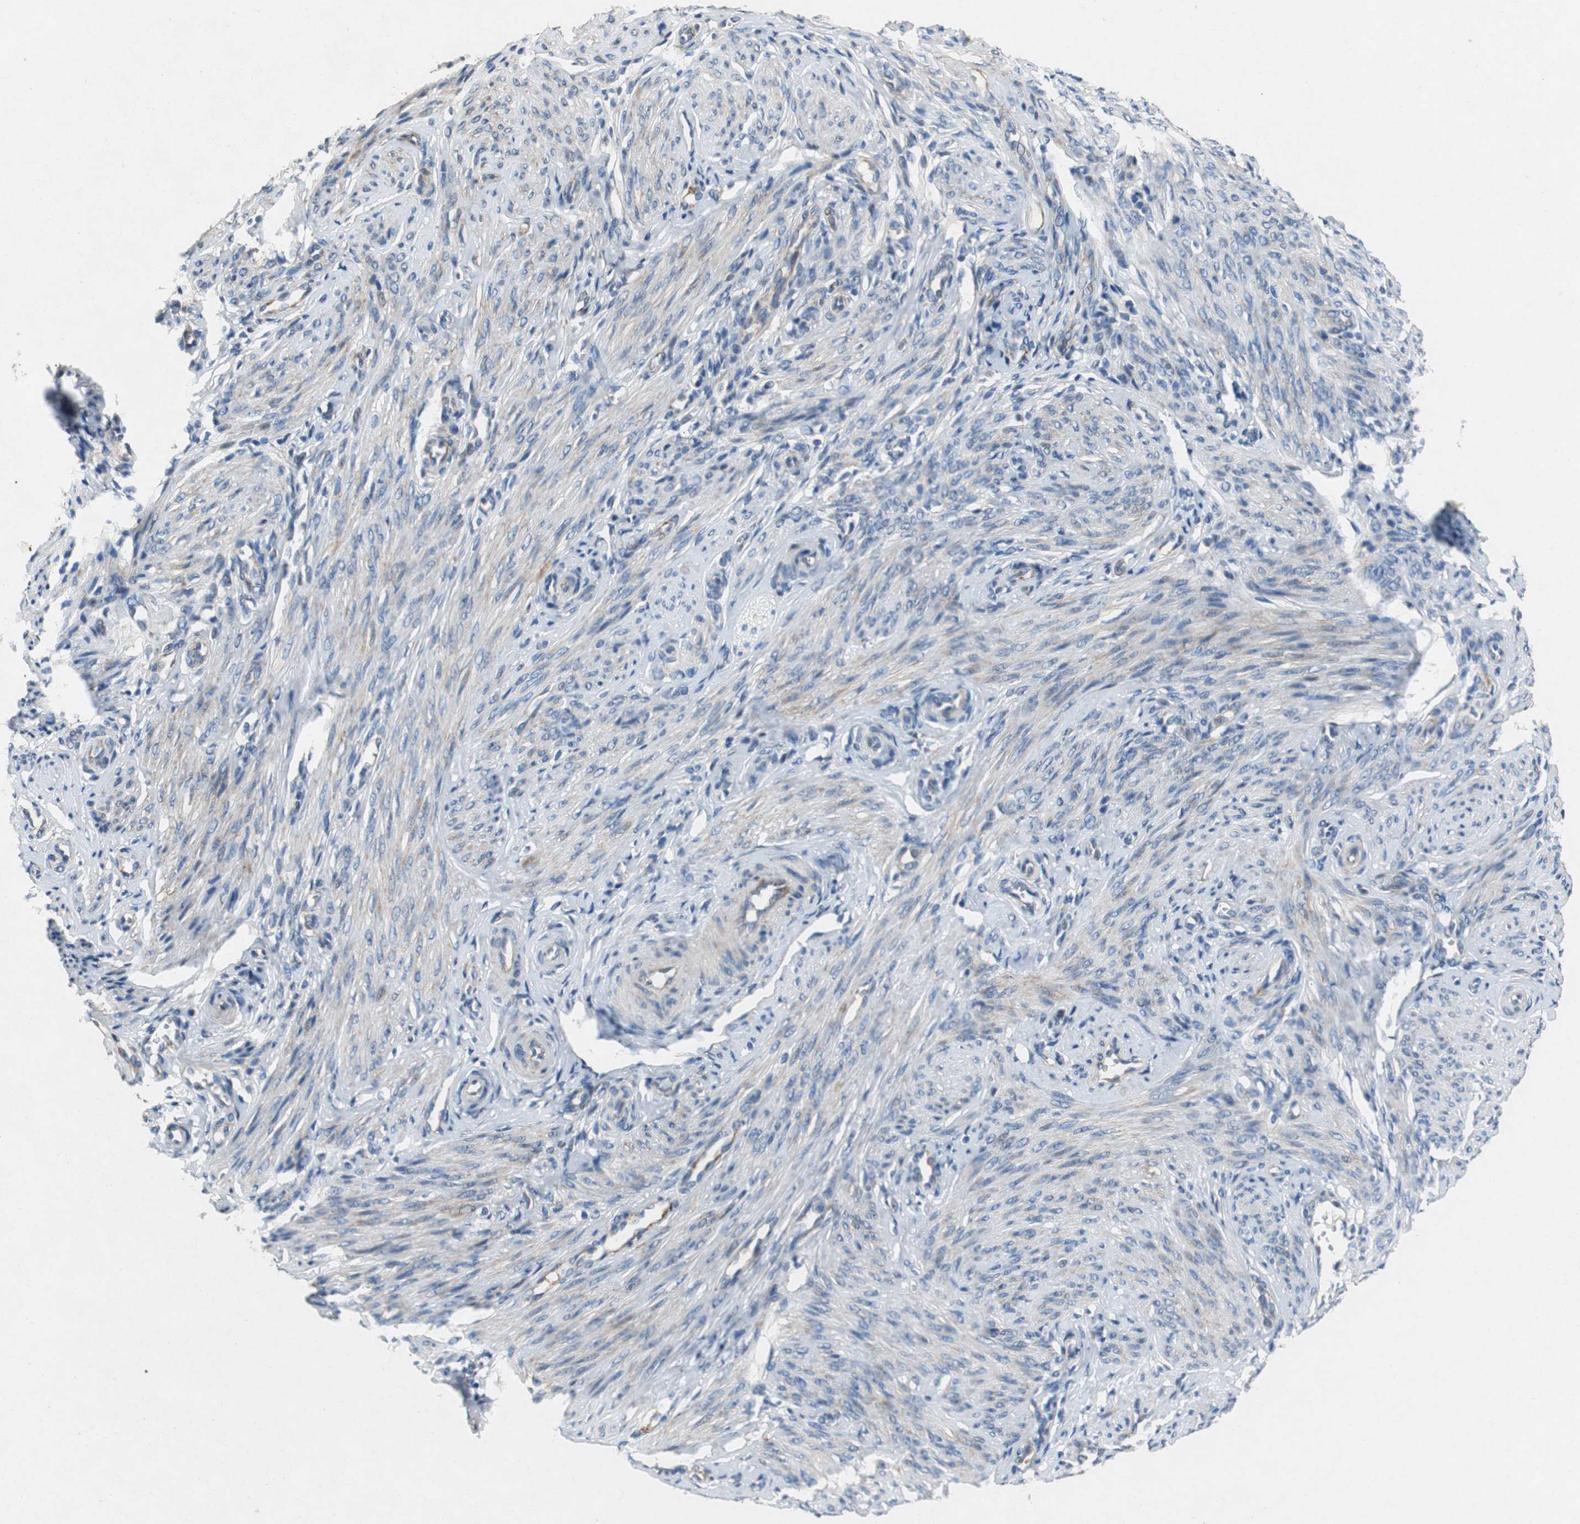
{"staining": {"intensity": "moderate", "quantity": ">75%", "location": "cytoplasmic/membranous"}, "tissue": "endometrium", "cell_type": "Cells in endometrial stroma", "image_type": "normal", "snomed": [{"axis": "morphology", "description": "Normal tissue, NOS"}, {"axis": "topography", "description": "Endometrium"}], "caption": "Endometrium stained with immunohistochemistry exhibits moderate cytoplasmic/membranous staining in about >75% of cells in endometrial stroma. (DAB IHC, brown staining for protein, blue staining for nuclei).", "gene": "RPL35", "patient": {"sex": "female", "age": 27}}